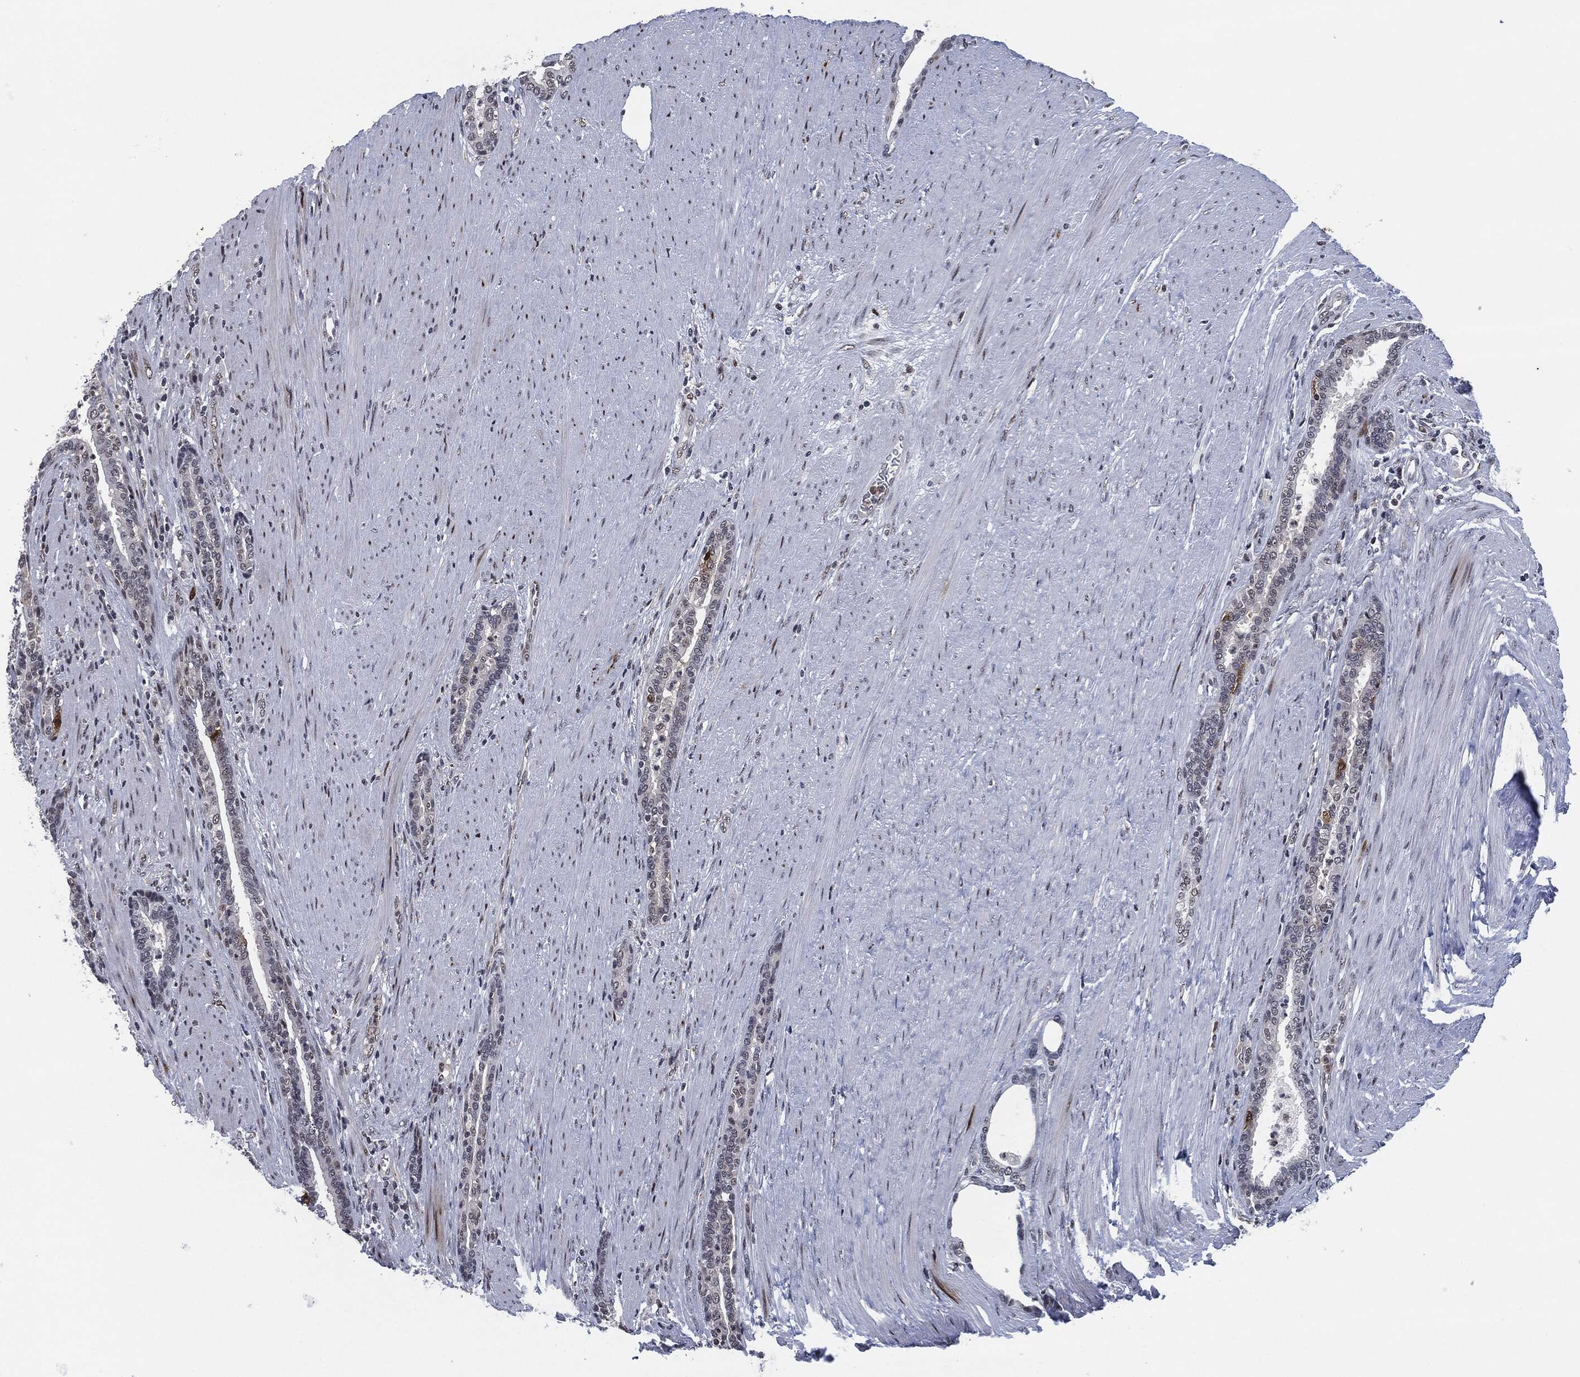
{"staining": {"intensity": "negative", "quantity": "none", "location": "none"}, "tissue": "prostate cancer", "cell_type": "Tumor cells", "image_type": "cancer", "snomed": [{"axis": "morphology", "description": "Adenocarcinoma, Low grade"}, {"axis": "topography", "description": "Prostate"}], "caption": "There is no significant positivity in tumor cells of prostate adenocarcinoma (low-grade).", "gene": "AKT2", "patient": {"sex": "male", "age": 68}}